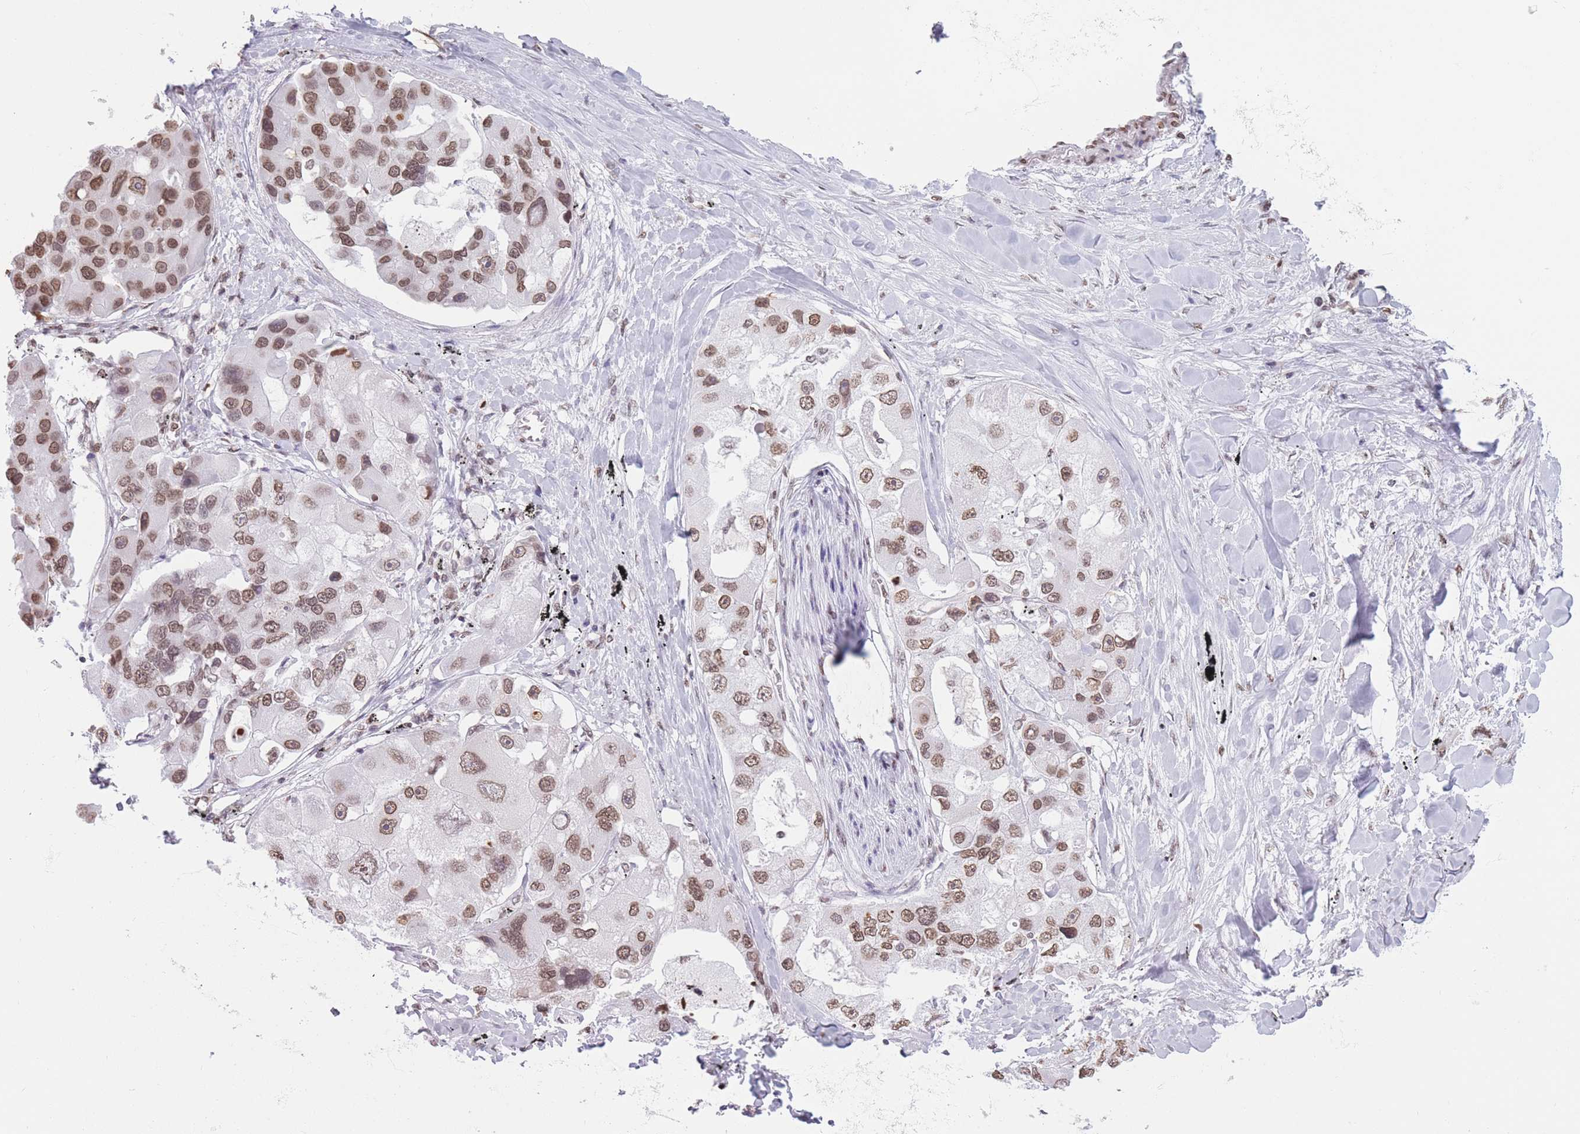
{"staining": {"intensity": "moderate", "quantity": ">75%", "location": "nuclear"}, "tissue": "lung cancer", "cell_type": "Tumor cells", "image_type": "cancer", "snomed": [{"axis": "morphology", "description": "Adenocarcinoma, NOS"}, {"axis": "topography", "description": "Lung"}], "caption": "Protein analysis of lung cancer tissue displays moderate nuclear staining in about >75% of tumor cells. (DAB (3,3'-diaminobenzidine) = brown stain, brightfield microscopy at high magnification).", "gene": "RYK", "patient": {"sex": "female", "age": 54}}